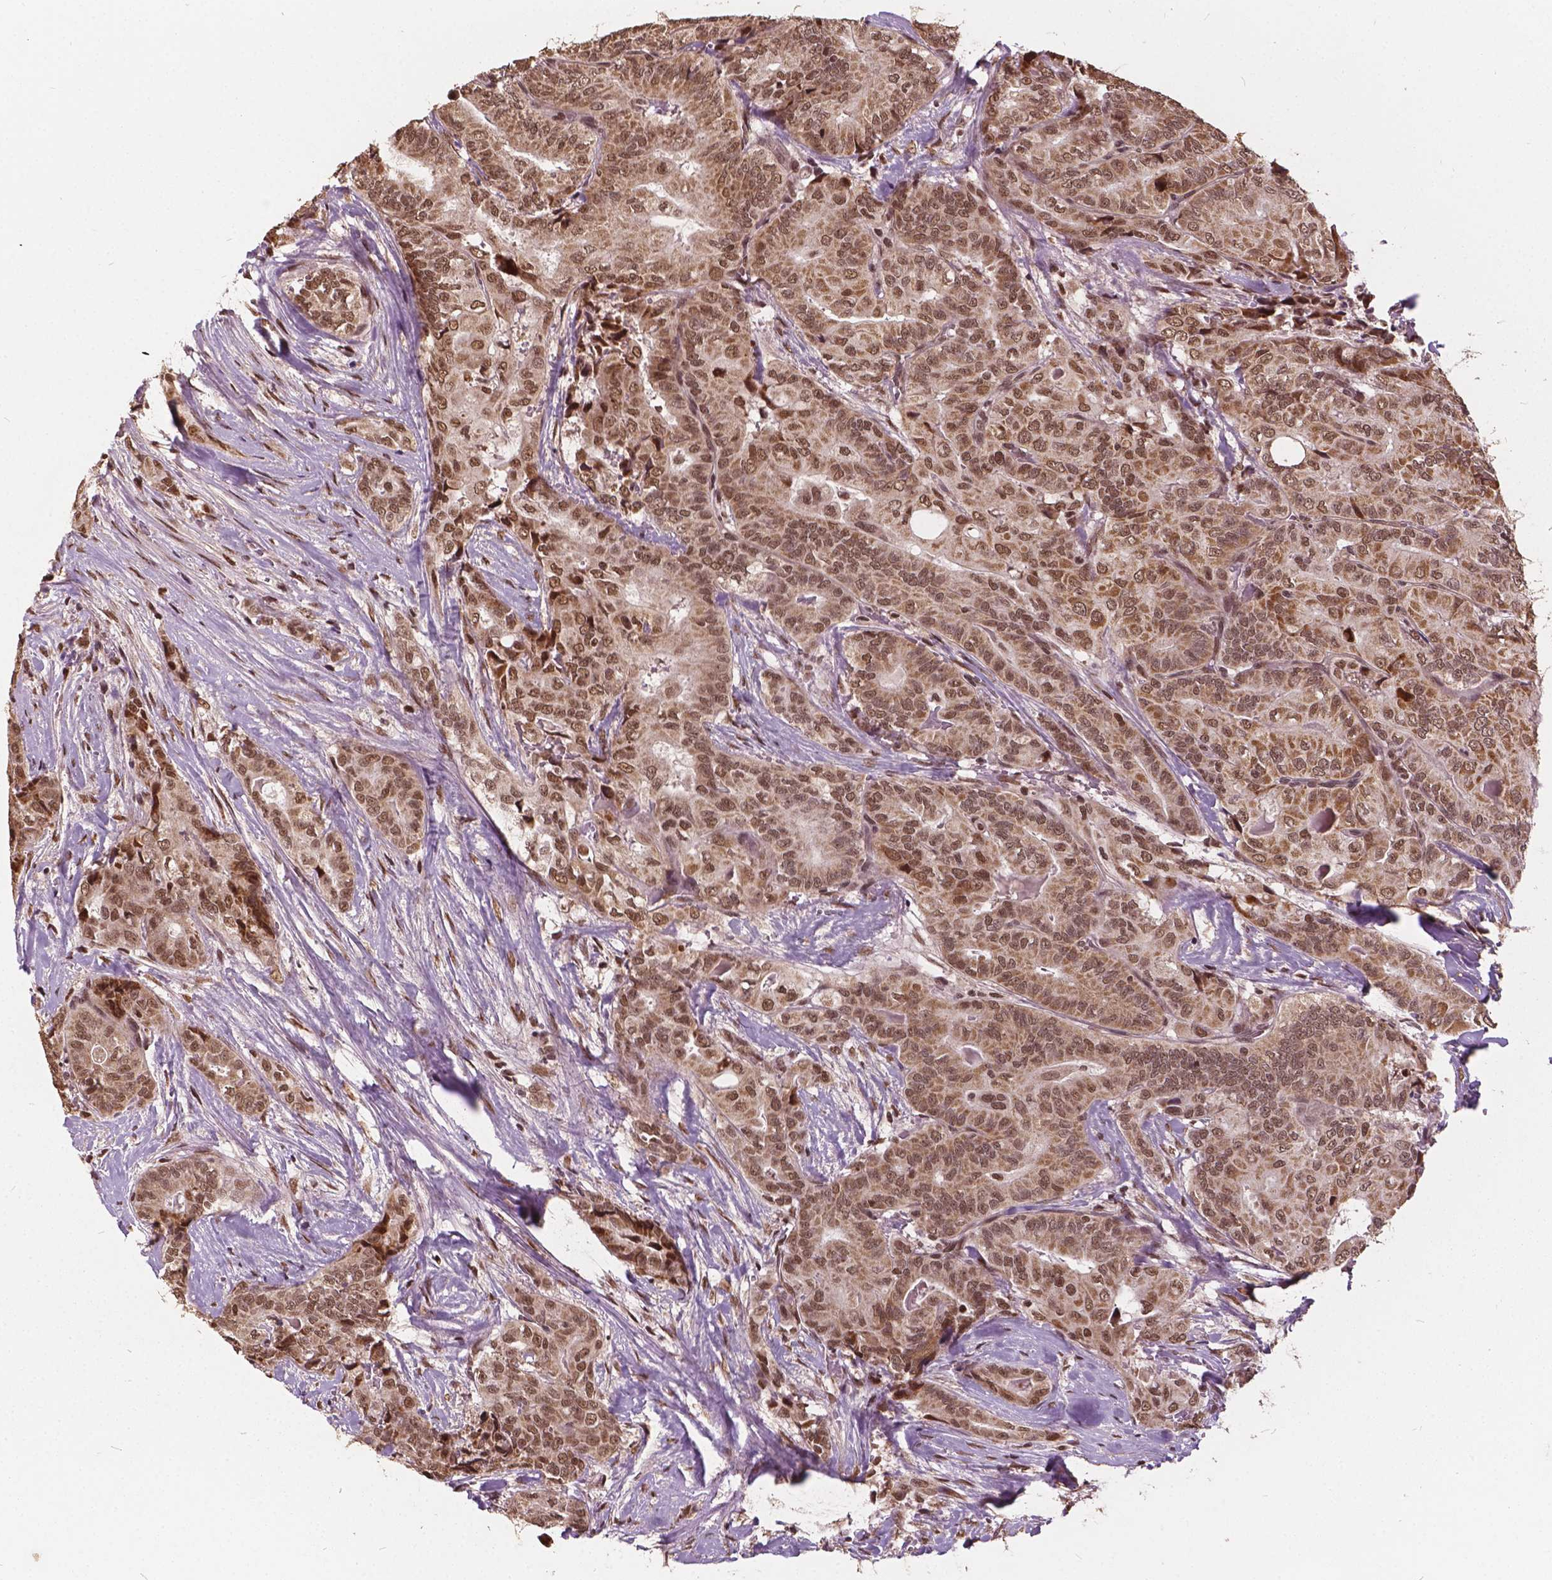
{"staining": {"intensity": "moderate", "quantity": ">75%", "location": "cytoplasmic/membranous,nuclear"}, "tissue": "thyroid cancer", "cell_type": "Tumor cells", "image_type": "cancer", "snomed": [{"axis": "morphology", "description": "Papillary adenocarcinoma, NOS"}, {"axis": "topography", "description": "Thyroid gland"}], "caption": "Human thyroid cancer stained with a brown dye exhibits moderate cytoplasmic/membranous and nuclear positive positivity in about >75% of tumor cells.", "gene": "GPS2", "patient": {"sex": "male", "age": 61}}